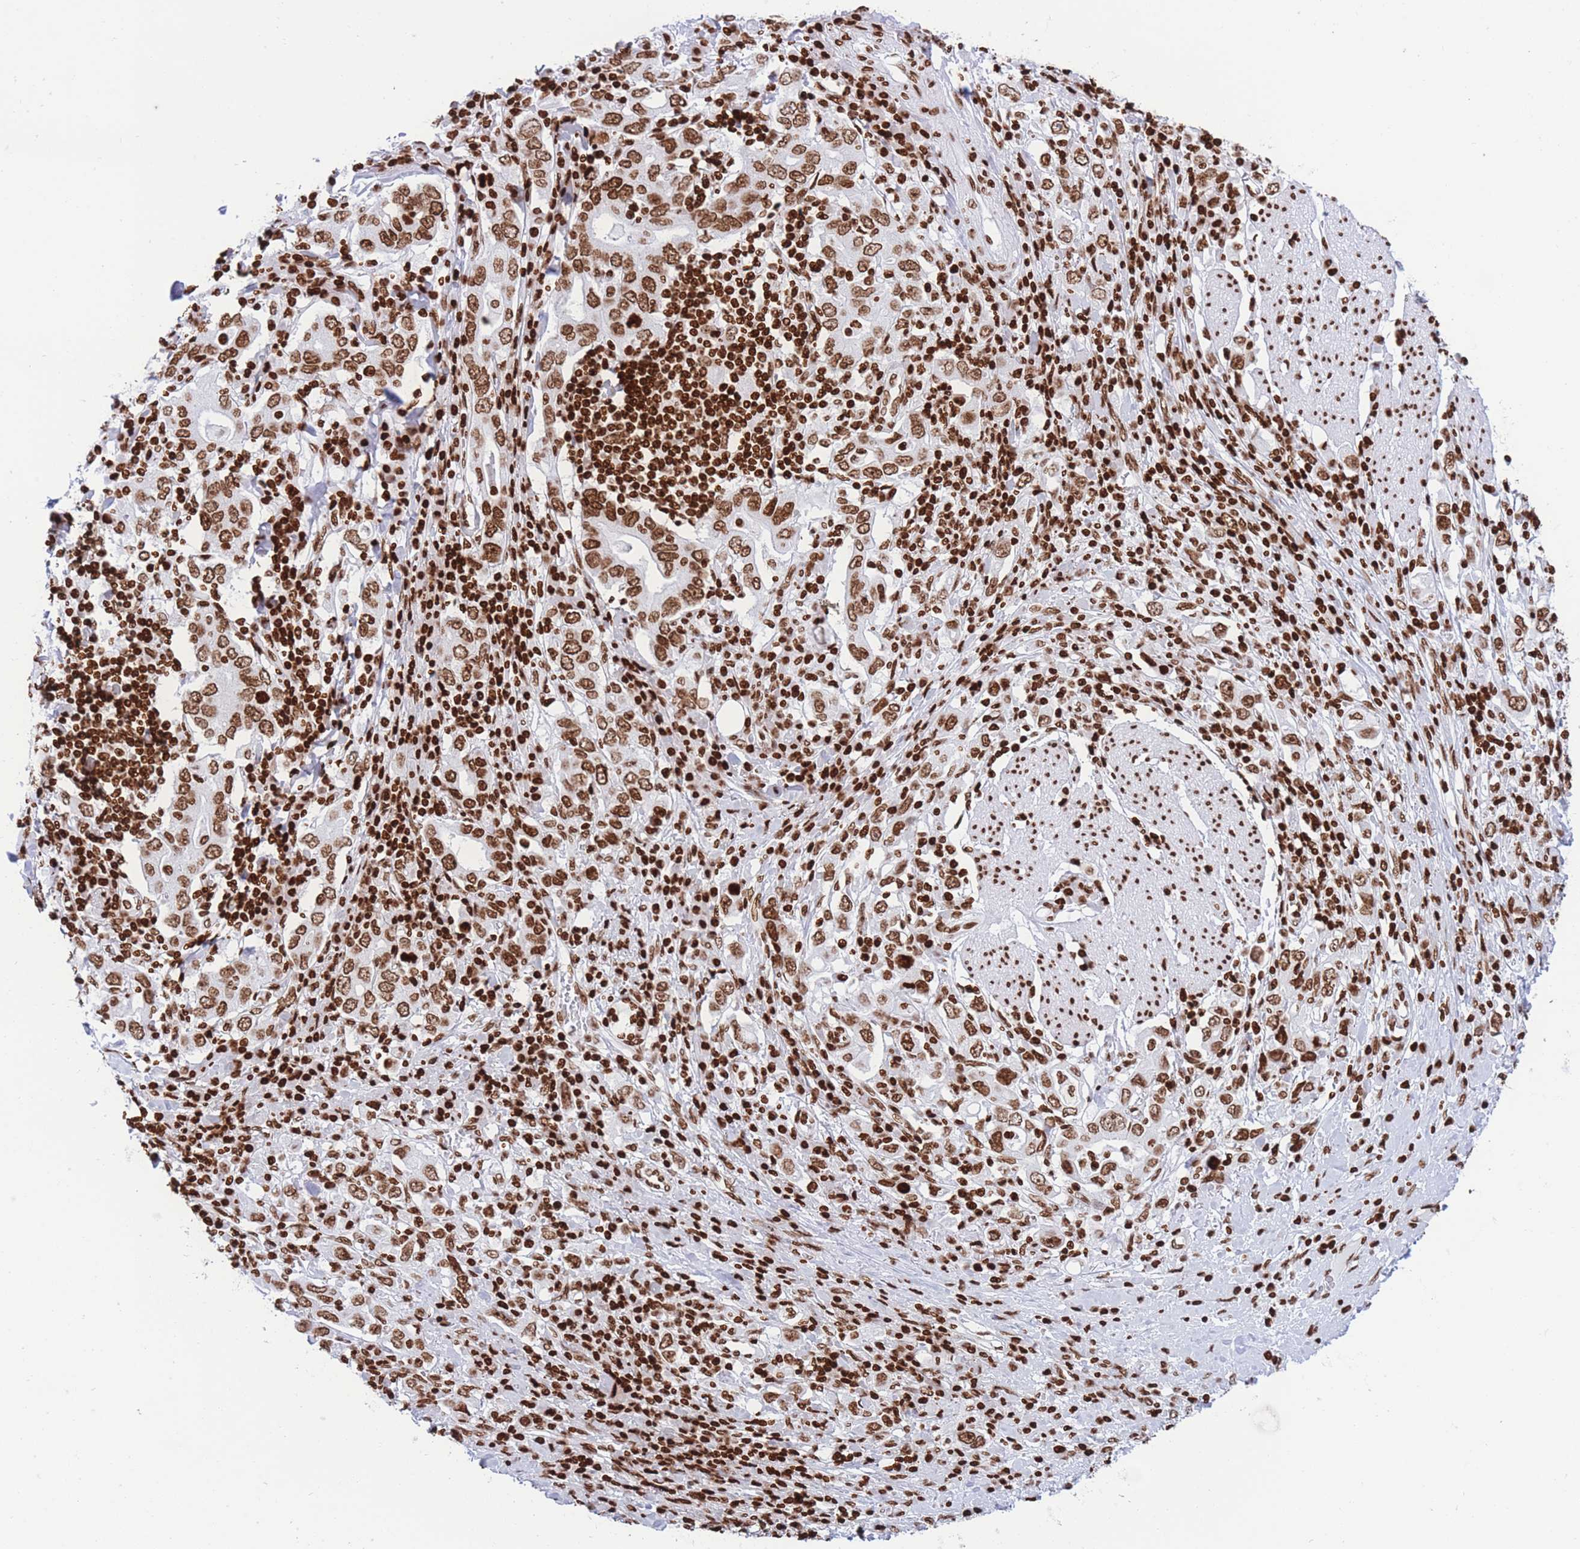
{"staining": {"intensity": "moderate", "quantity": ">75%", "location": "nuclear"}, "tissue": "stomach cancer", "cell_type": "Tumor cells", "image_type": "cancer", "snomed": [{"axis": "morphology", "description": "Adenocarcinoma, NOS"}, {"axis": "topography", "description": "Stomach, upper"}, {"axis": "topography", "description": "Stomach"}], "caption": "Tumor cells demonstrate medium levels of moderate nuclear expression in approximately >75% of cells in adenocarcinoma (stomach). Using DAB (3,3'-diaminobenzidine) (brown) and hematoxylin (blue) stains, captured at high magnification using brightfield microscopy.", "gene": "H2BC11", "patient": {"sex": "male", "age": 62}}